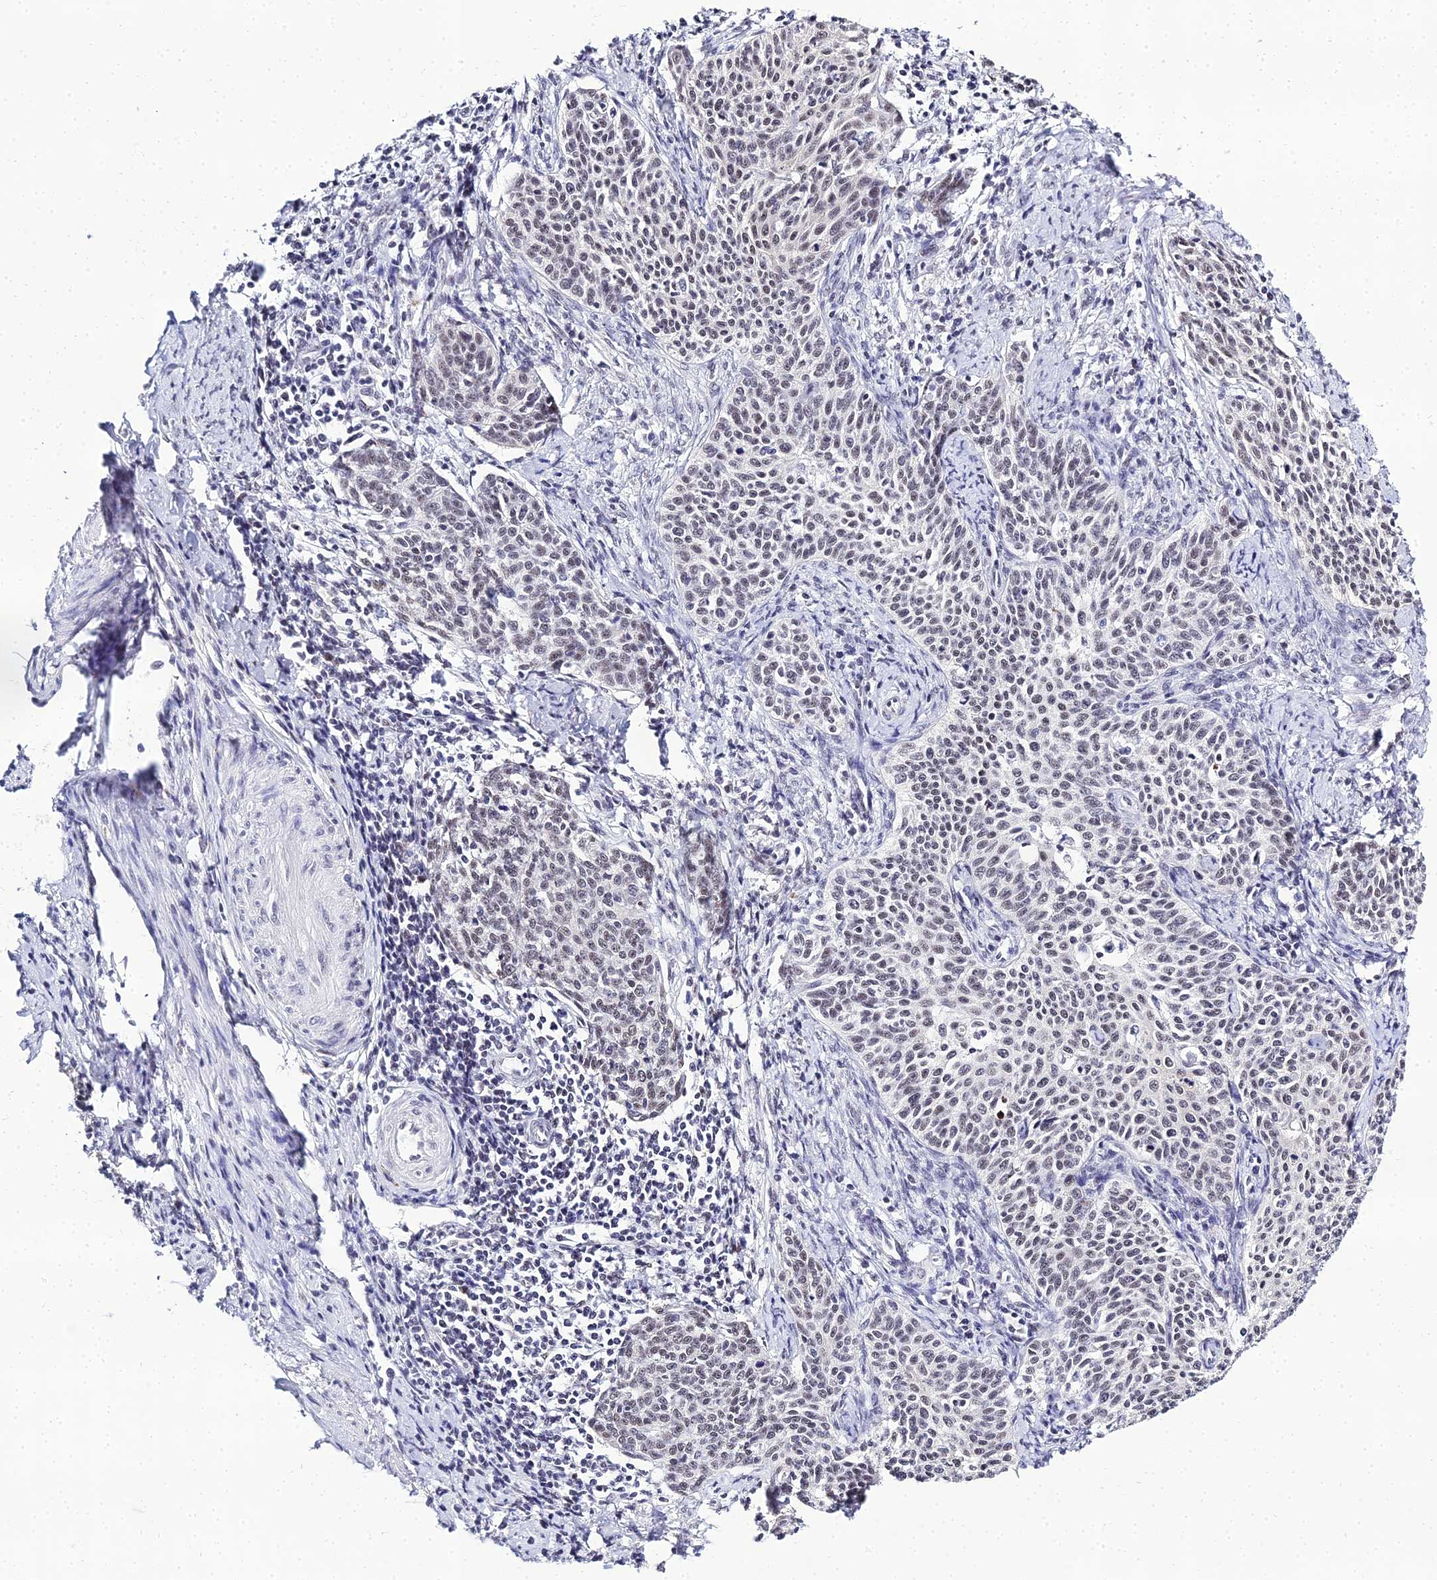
{"staining": {"intensity": "weak", "quantity": "25%-75%", "location": "nuclear"}, "tissue": "cervical cancer", "cell_type": "Tumor cells", "image_type": "cancer", "snomed": [{"axis": "morphology", "description": "Squamous cell carcinoma, NOS"}, {"axis": "topography", "description": "Cervix"}], "caption": "This histopathology image exhibits squamous cell carcinoma (cervical) stained with immunohistochemistry to label a protein in brown. The nuclear of tumor cells show weak positivity for the protein. Nuclei are counter-stained blue.", "gene": "PPP4R2", "patient": {"sex": "female", "age": 39}}